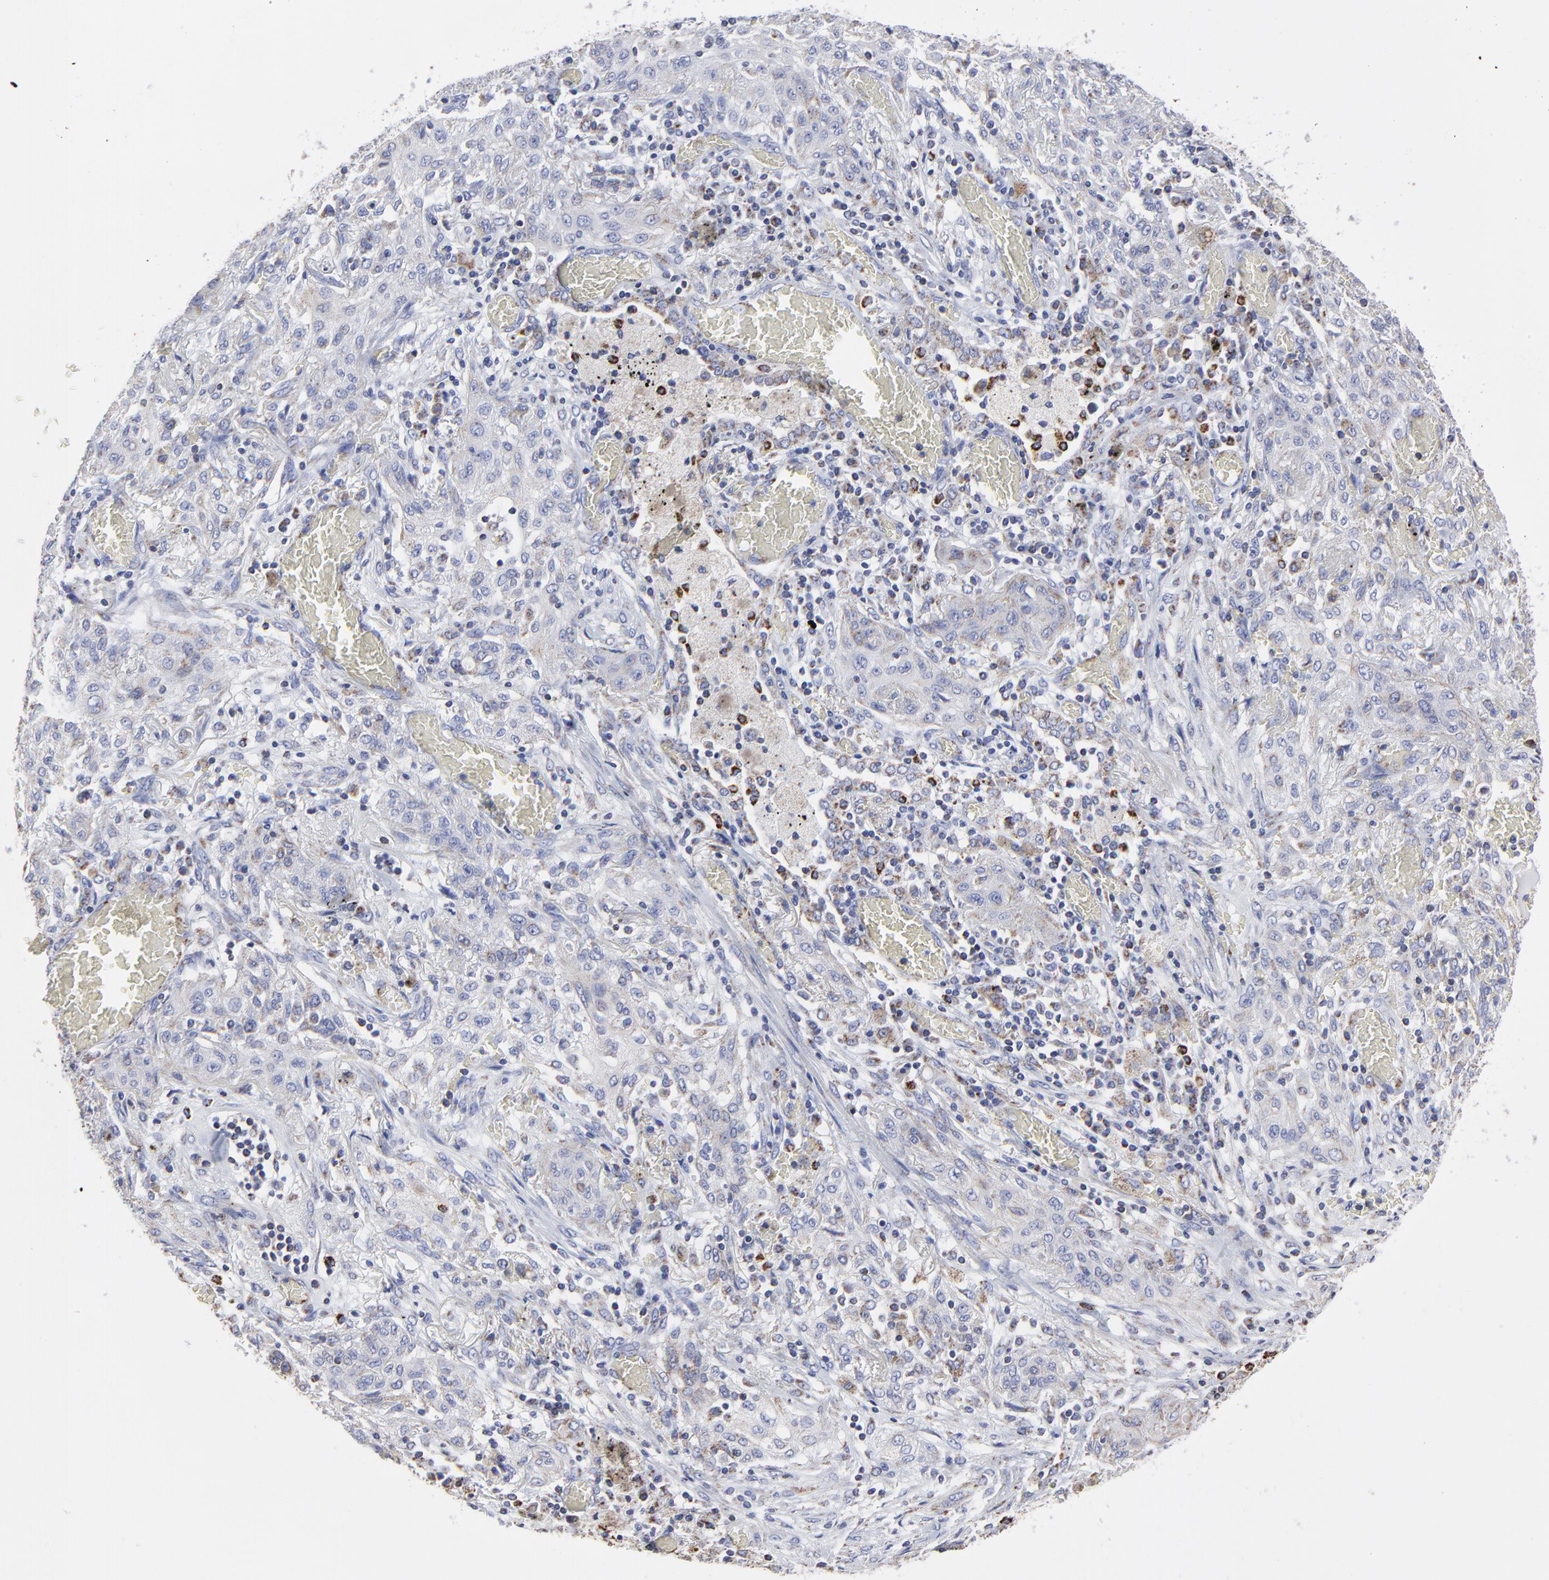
{"staining": {"intensity": "weak", "quantity": "<25%", "location": "cytoplasmic/membranous"}, "tissue": "lung cancer", "cell_type": "Tumor cells", "image_type": "cancer", "snomed": [{"axis": "morphology", "description": "Squamous cell carcinoma, NOS"}, {"axis": "topography", "description": "Lung"}], "caption": "DAB (3,3'-diaminobenzidine) immunohistochemical staining of human squamous cell carcinoma (lung) shows no significant expression in tumor cells.", "gene": "PINK1", "patient": {"sex": "female", "age": 47}}